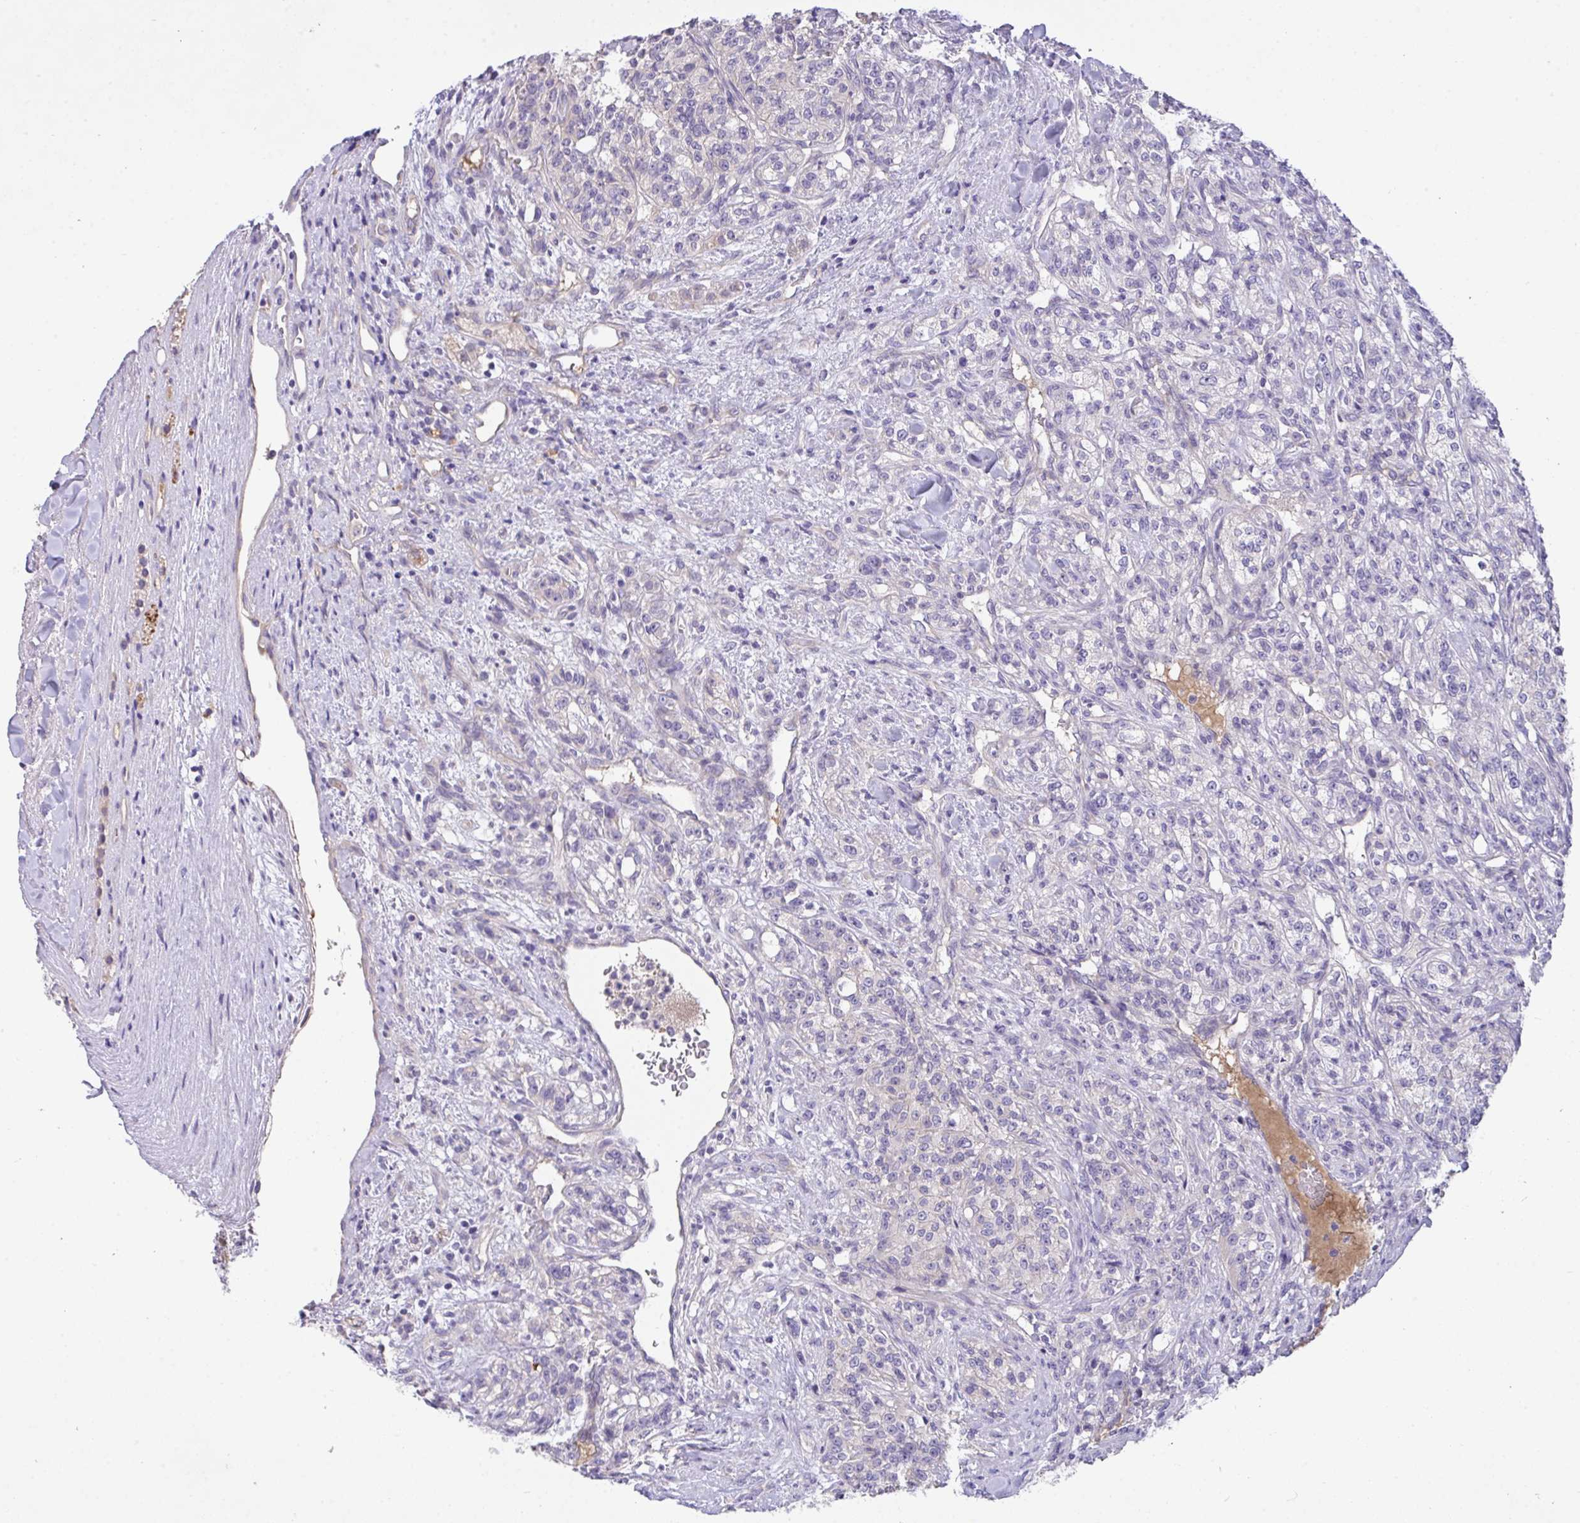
{"staining": {"intensity": "negative", "quantity": "none", "location": "none"}, "tissue": "renal cancer", "cell_type": "Tumor cells", "image_type": "cancer", "snomed": [{"axis": "morphology", "description": "Adenocarcinoma, NOS"}, {"axis": "topography", "description": "Kidney"}], "caption": "Adenocarcinoma (renal) was stained to show a protein in brown. There is no significant expression in tumor cells.", "gene": "ZNF581", "patient": {"sex": "female", "age": 63}}